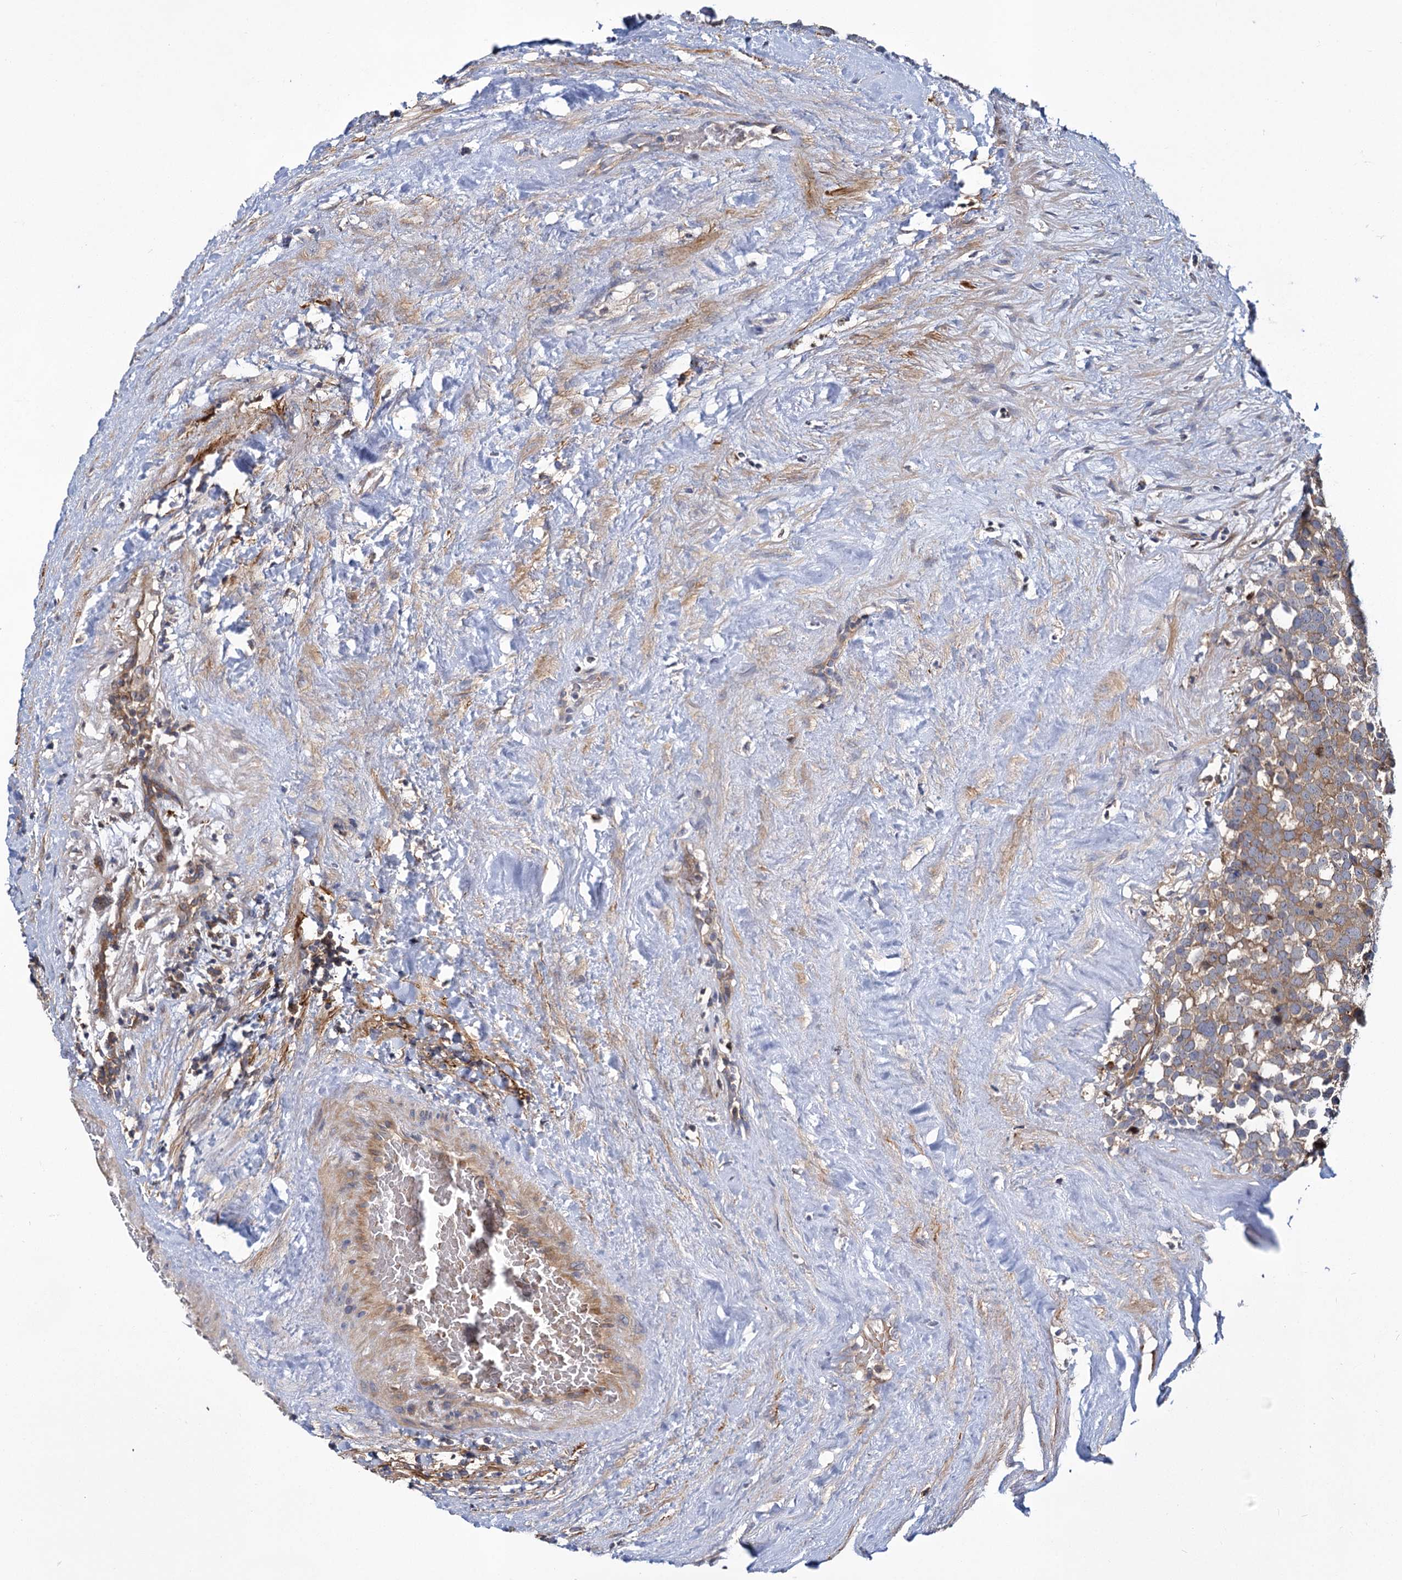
{"staining": {"intensity": "moderate", "quantity": ">75%", "location": "cytoplasmic/membranous"}, "tissue": "testis cancer", "cell_type": "Tumor cells", "image_type": "cancer", "snomed": [{"axis": "morphology", "description": "Seminoma, NOS"}, {"axis": "topography", "description": "Testis"}], "caption": "Moderate cytoplasmic/membranous protein staining is seen in approximately >75% of tumor cells in testis cancer.", "gene": "GCLC", "patient": {"sex": "male", "age": 71}}